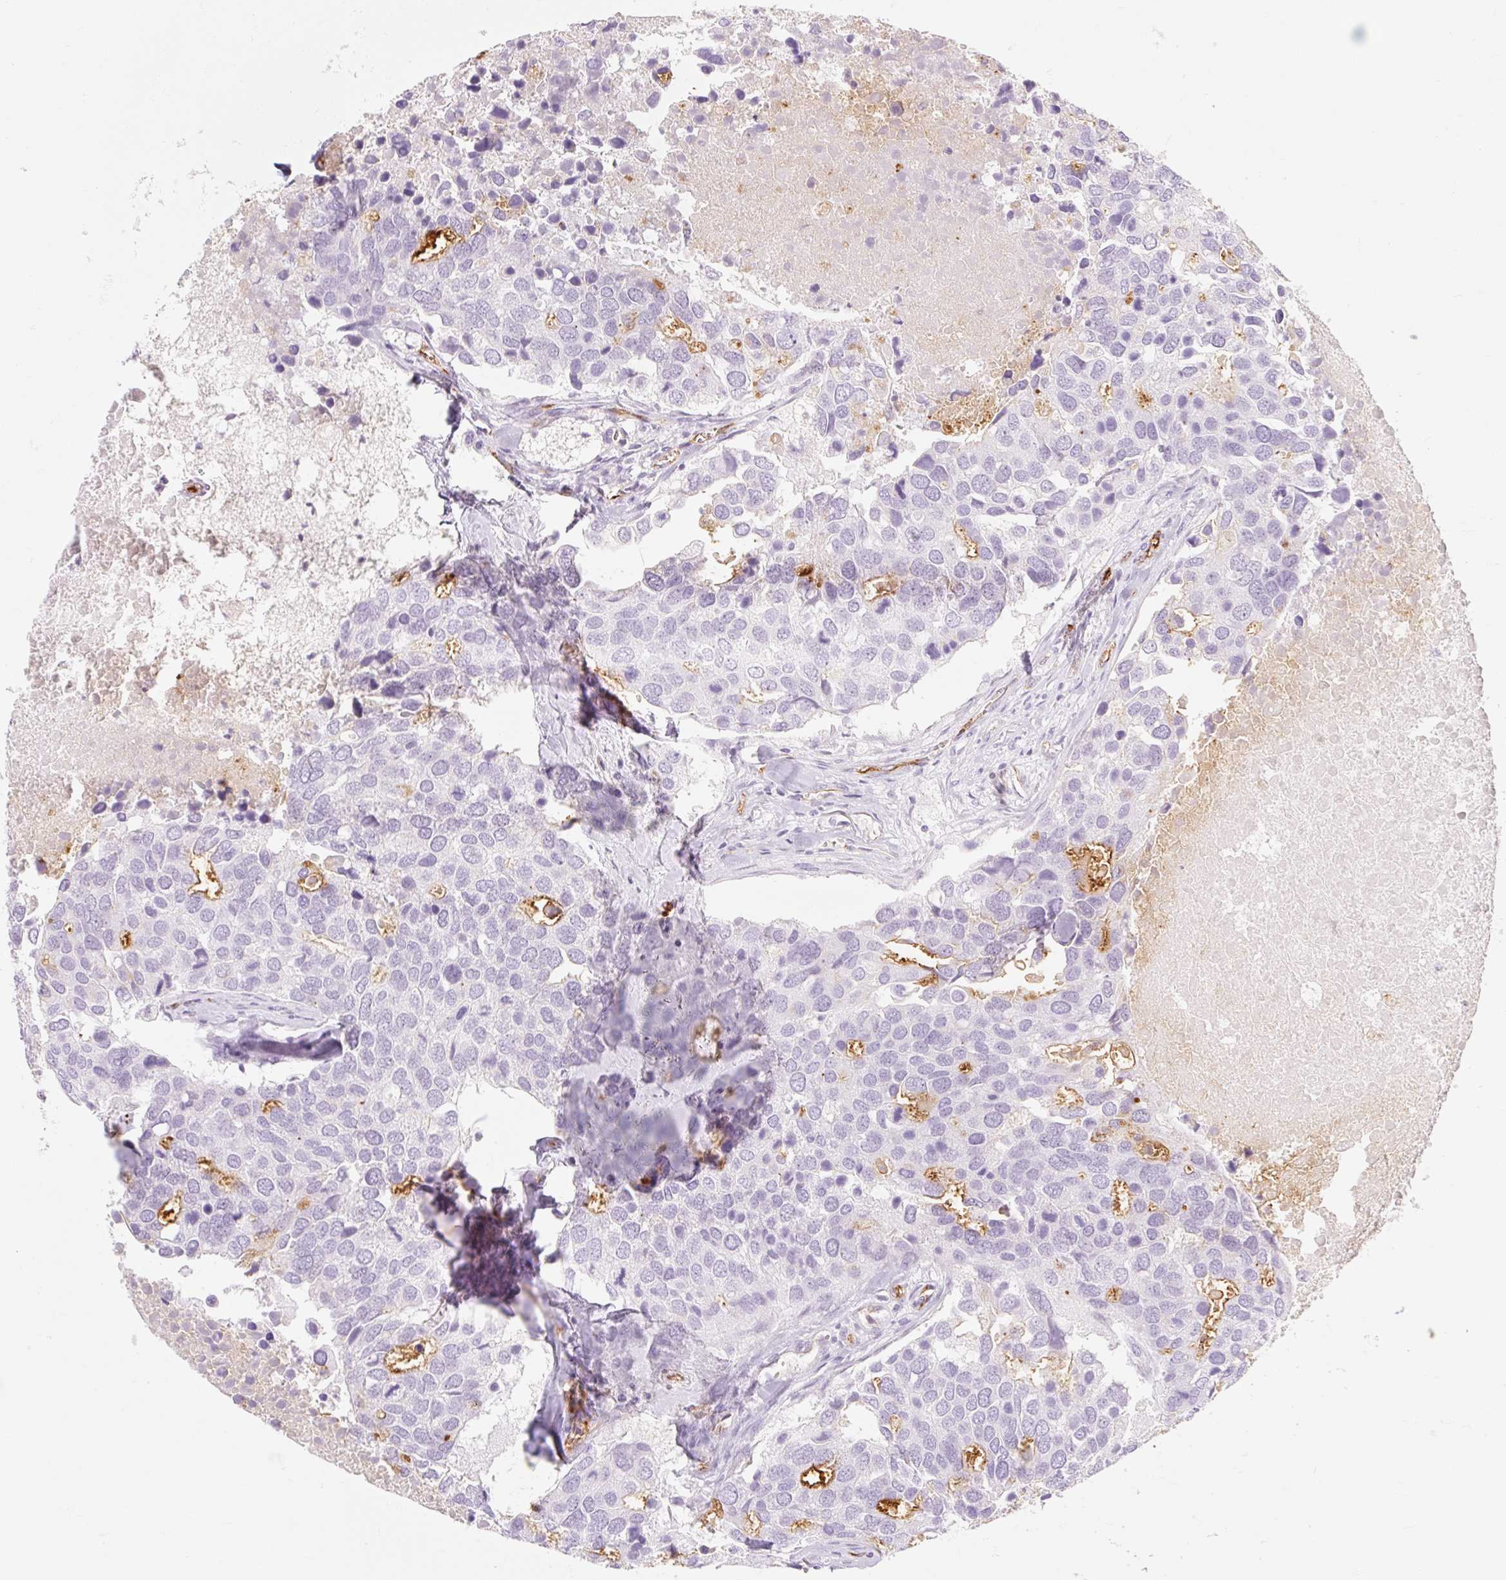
{"staining": {"intensity": "negative", "quantity": "none", "location": "none"}, "tissue": "breast cancer", "cell_type": "Tumor cells", "image_type": "cancer", "snomed": [{"axis": "morphology", "description": "Duct carcinoma"}, {"axis": "topography", "description": "Breast"}], "caption": "A high-resolution image shows immunohistochemistry staining of breast intraductal carcinoma, which shows no significant staining in tumor cells.", "gene": "TAF1L", "patient": {"sex": "female", "age": 83}}